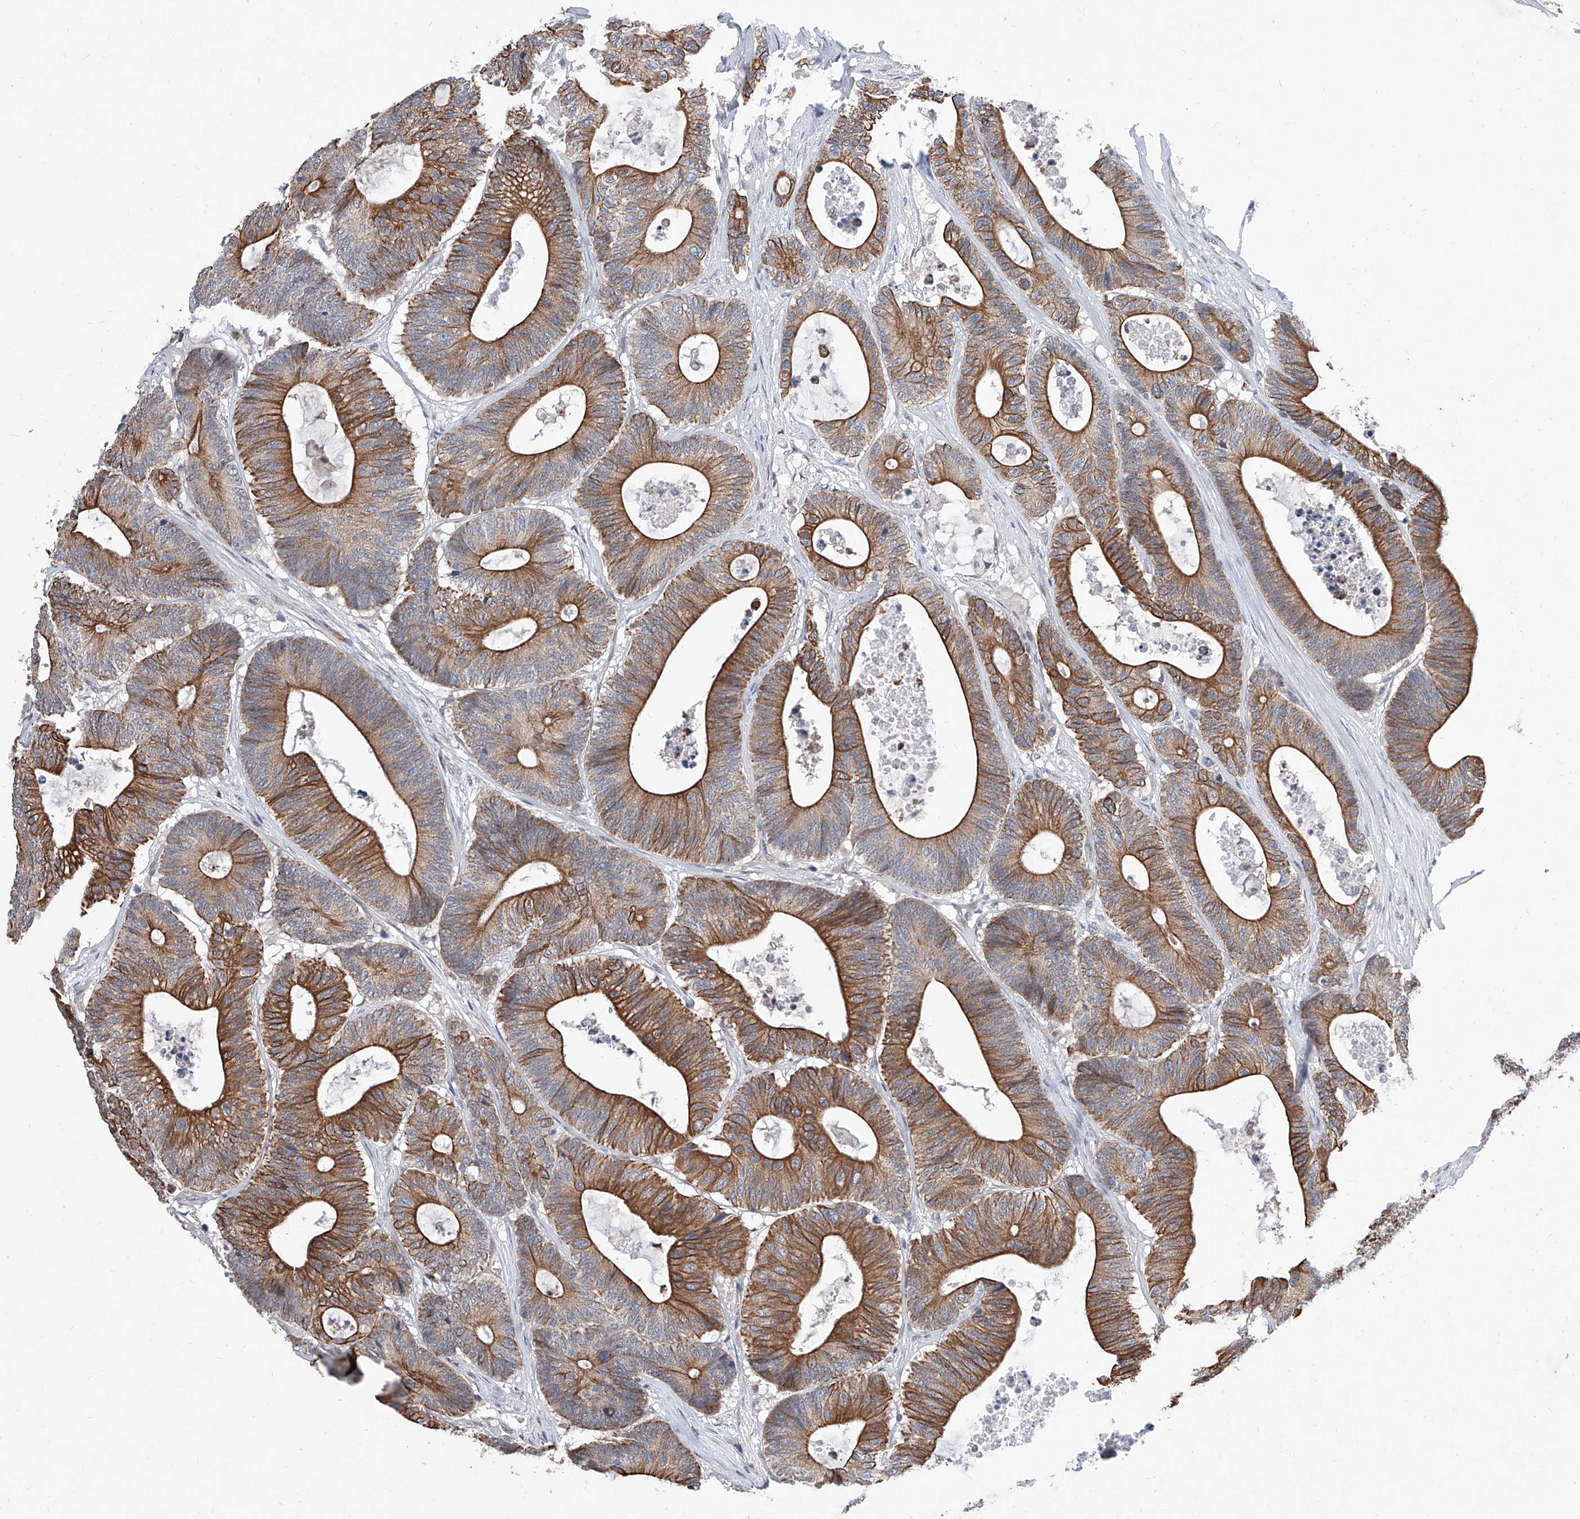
{"staining": {"intensity": "strong", "quantity": ">75%", "location": "cytoplasmic/membranous"}, "tissue": "colorectal cancer", "cell_type": "Tumor cells", "image_type": "cancer", "snomed": [{"axis": "morphology", "description": "Adenocarcinoma, NOS"}, {"axis": "topography", "description": "Colon"}], "caption": "Strong cytoplasmic/membranous staining is seen in approximately >75% of tumor cells in colorectal adenocarcinoma.", "gene": "MFSD4B", "patient": {"sex": "female", "age": 84}}